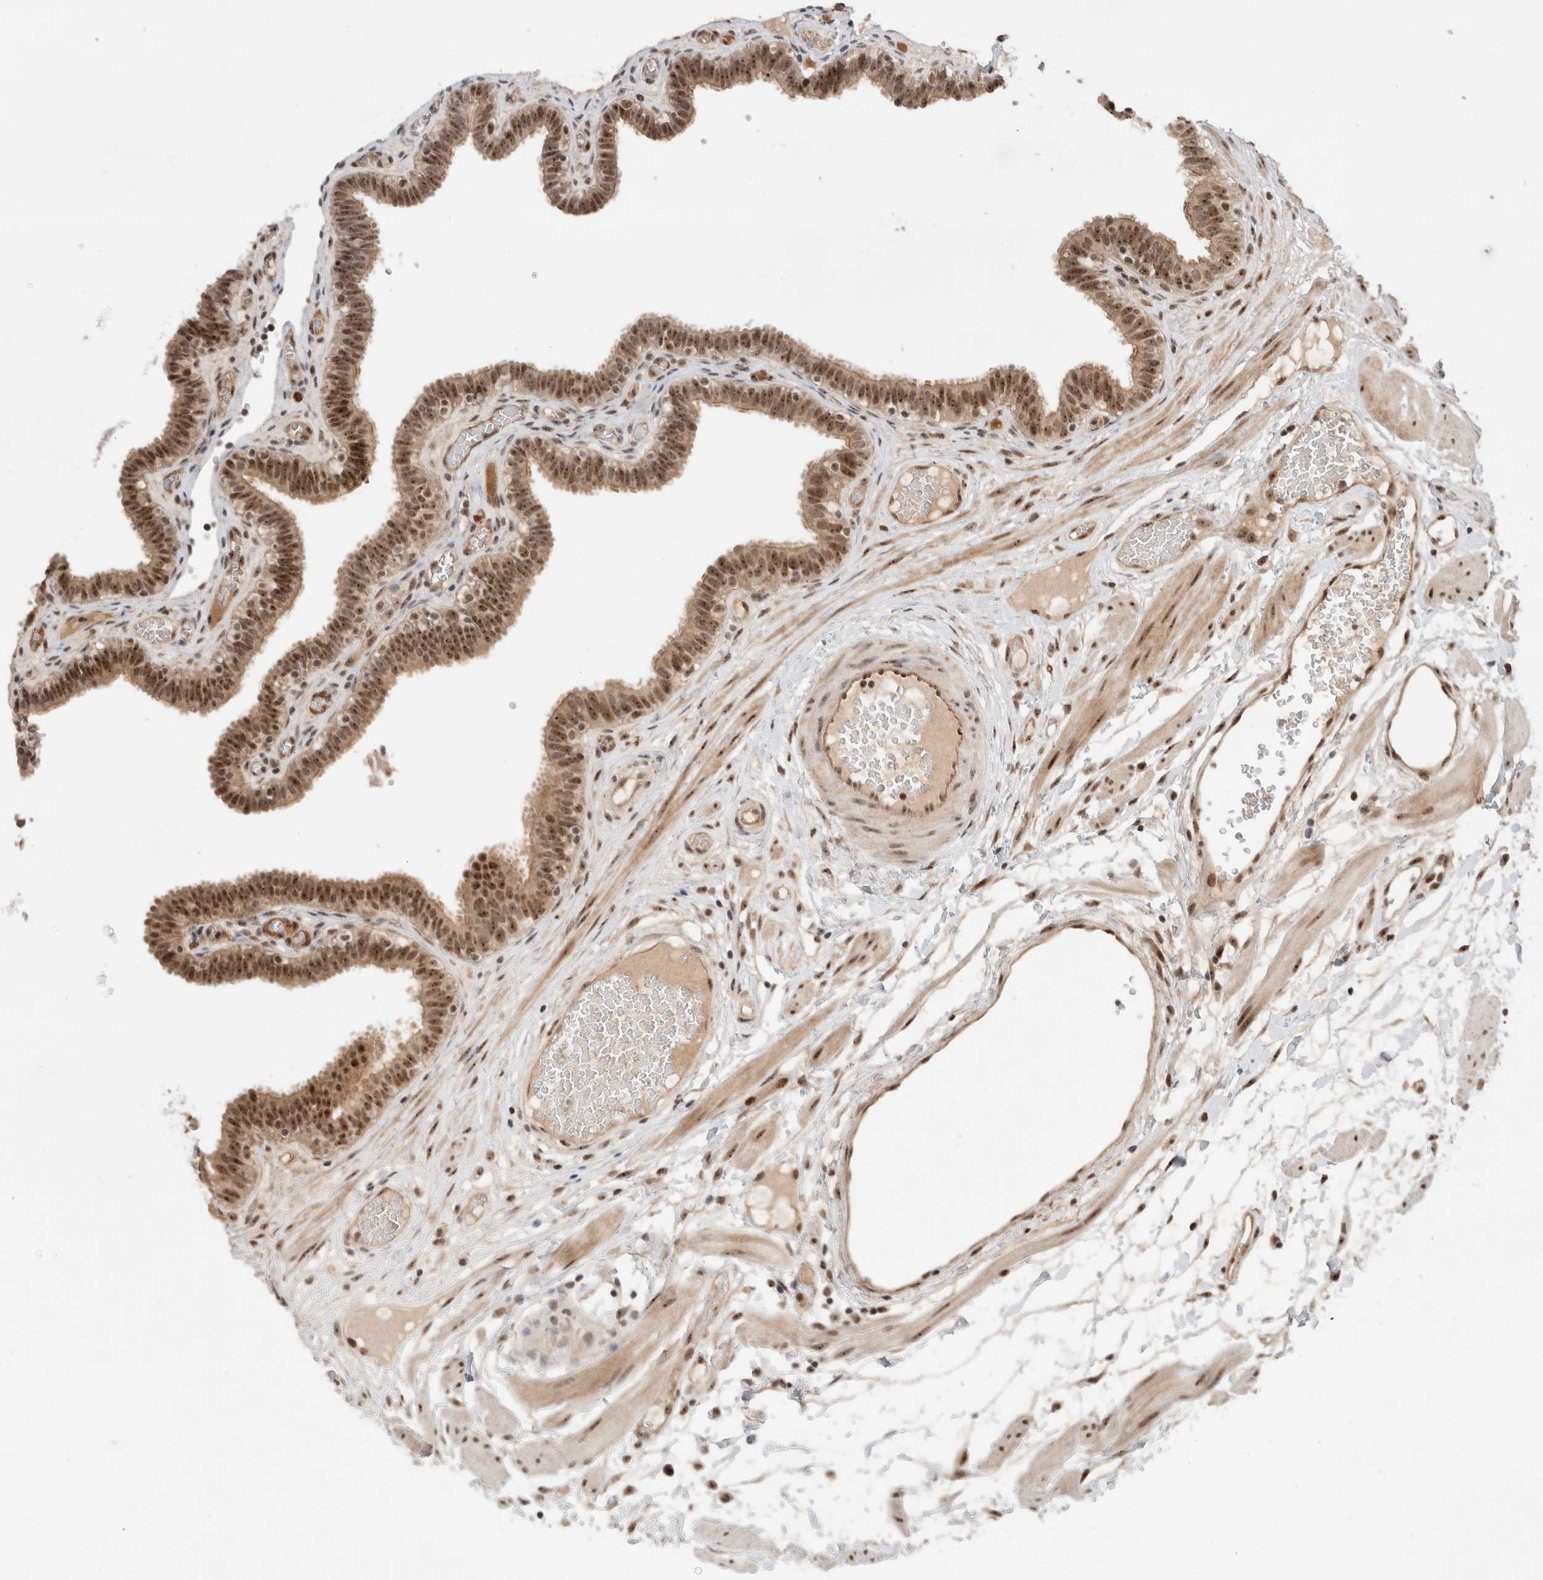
{"staining": {"intensity": "moderate", "quantity": ">75%", "location": "cytoplasmic/membranous,nuclear"}, "tissue": "fallopian tube", "cell_type": "Glandular cells", "image_type": "normal", "snomed": [{"axis": "morphology", "description": "Normal tissue, NOS"}, {"axis": "topography", "description": "Fallopian tube"}, {"axis": "topography", "description": "Placenta"}], "caption": "High-power microscopy captured an IHC image of normal fallopian tube, revealing moderate cytoplasmic/membranous,nuclear positivity in about >75% of glandular cells.", "gene": "MPHOSPH6", "patient": {"sex": "female", "age": 32}}